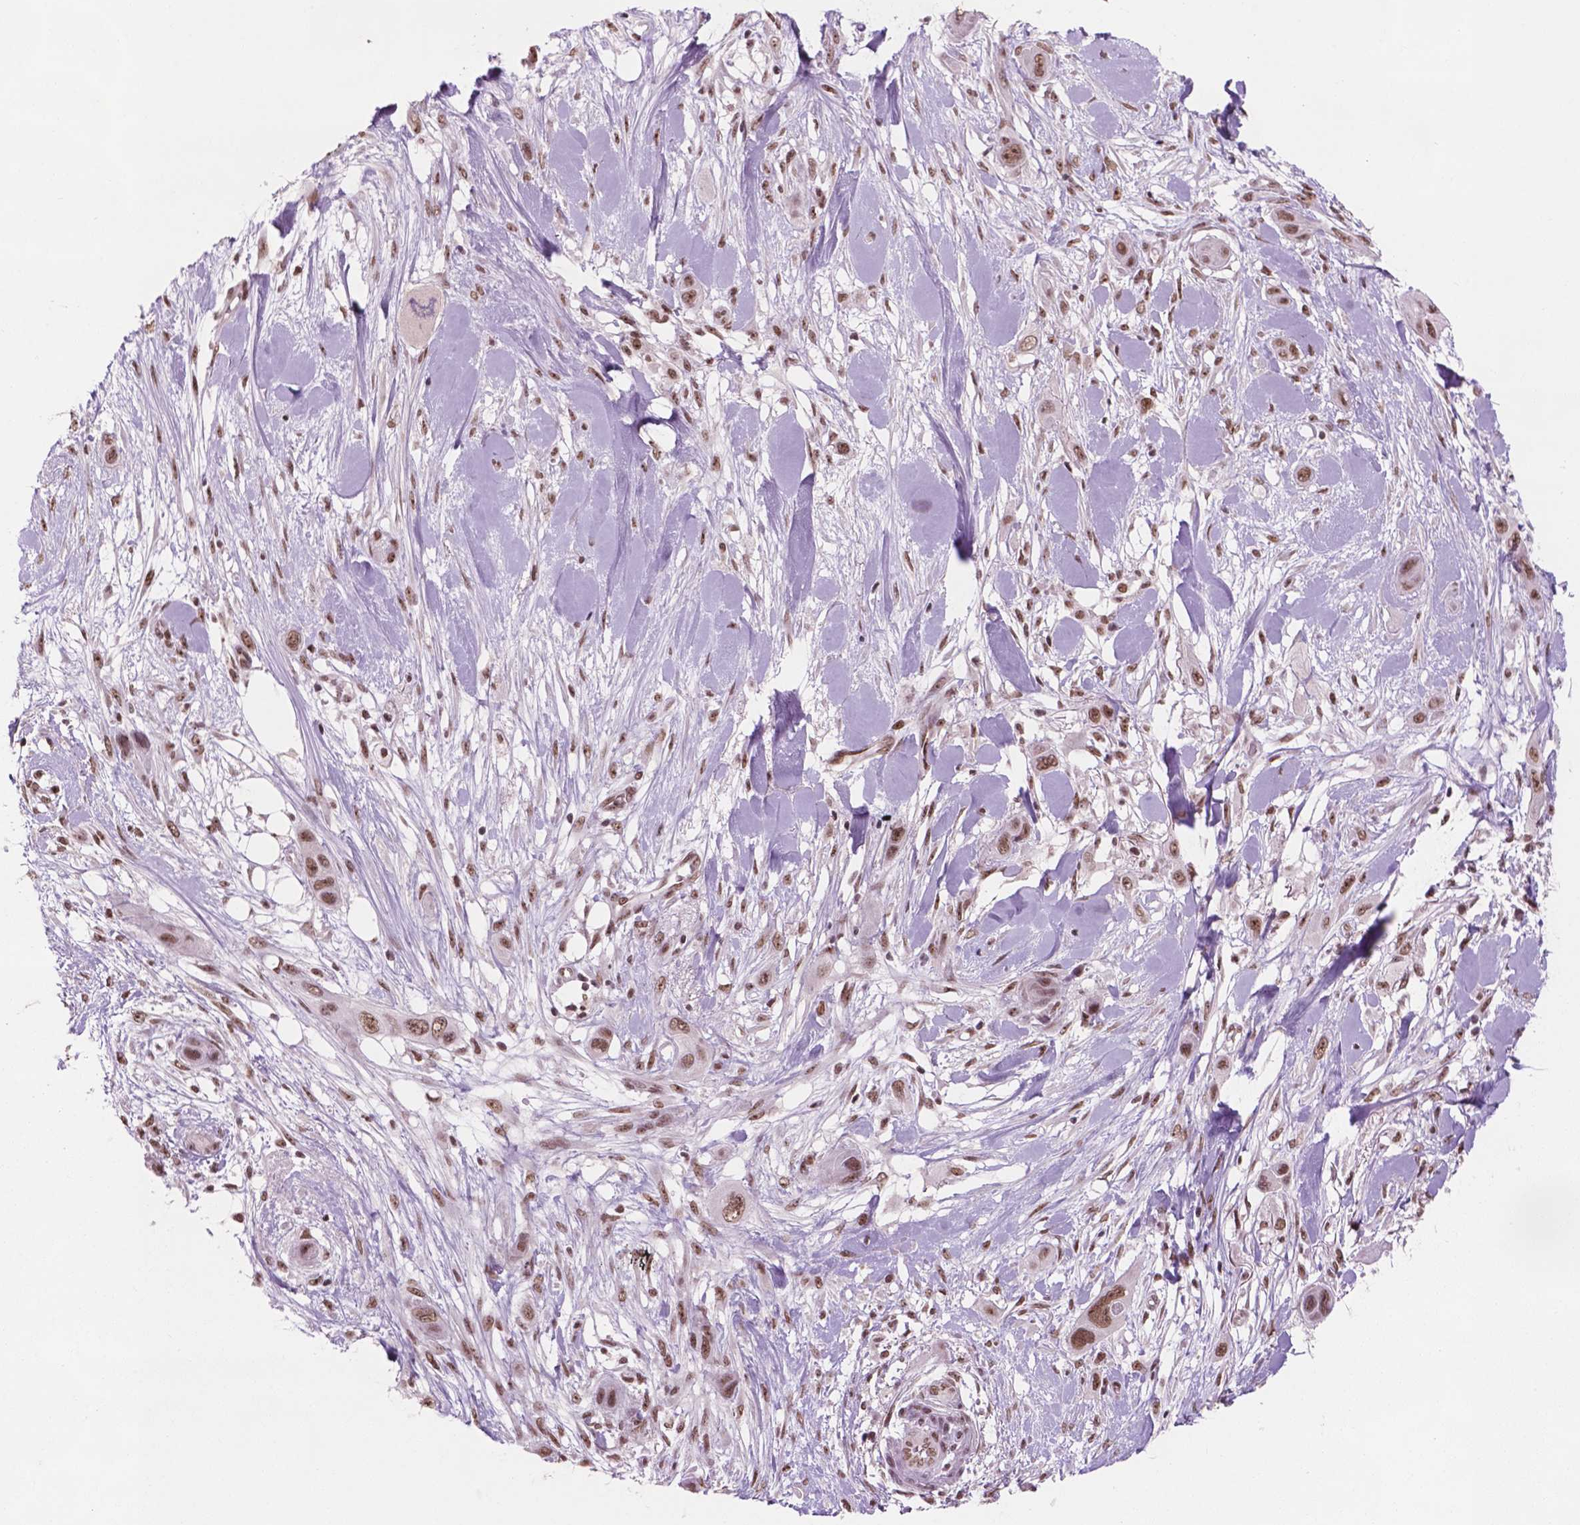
{"staining": {"intensity": "moderate", "quantity": ">75%", "location": "nuclear"}, "tissue": "skin cancer", "cell_type": "Tumor cells", "image_type": "cancer", "snomed": [{"axis": "morphology", "description": "Squamous cell carcinoma, NOS"}, {"axis": "topography", "description": "Skin"}], "caption": "Immunohistochemical staining of skin cancer (squamous cell carcinoma) reveals moderate nuclear protein staining in about >75% of tumor cells.", "gene": "POLR2E", "patient": {"sex": "male", "age": 79}}